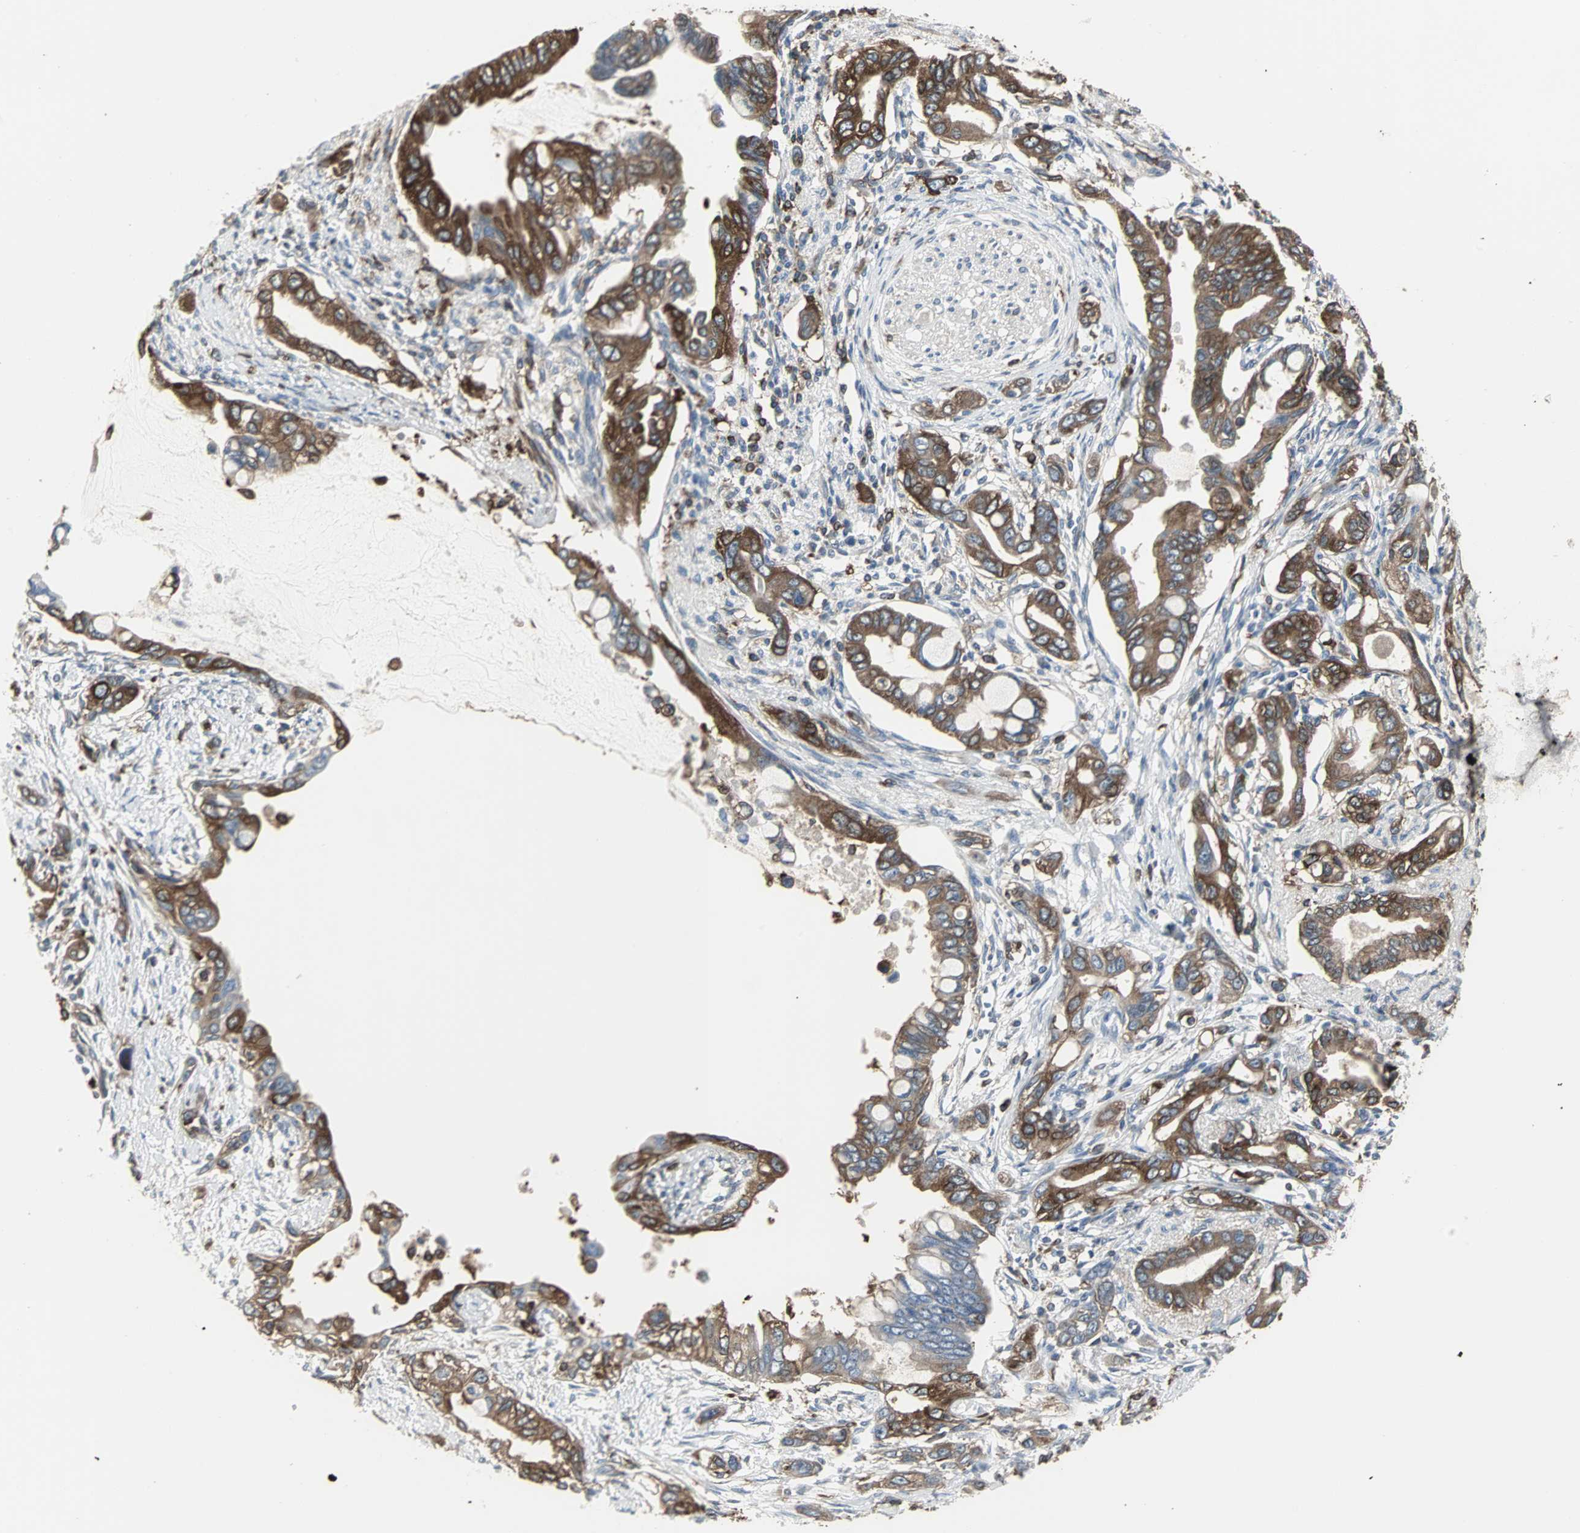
{"staining": {"intensity": "strong", "quantity": ">75%", "location": "cytoplasmic/membranous"}, "tissue": "pancreatic cancer", "cell_type": "Tumor cells", "image_type": "cancer", "snomed": [{"axis": "morphology", "description": "Adenocarcinoma, NOS"}, {"axis": "topography", "description": "Pancreas"}], "caption": "IHC micrograph of neoplastic tissue: pancreatic cancer stained using immunohistochemistry (IHC) shows high levels of strong protein expression localized specifically in the cytoplasmic/membranous of tumor cells, appearing as a cytoplasmic/membranous brown color.", "gene": "LRRFIP1", "patient": {"sex": "female", "age": 60}}